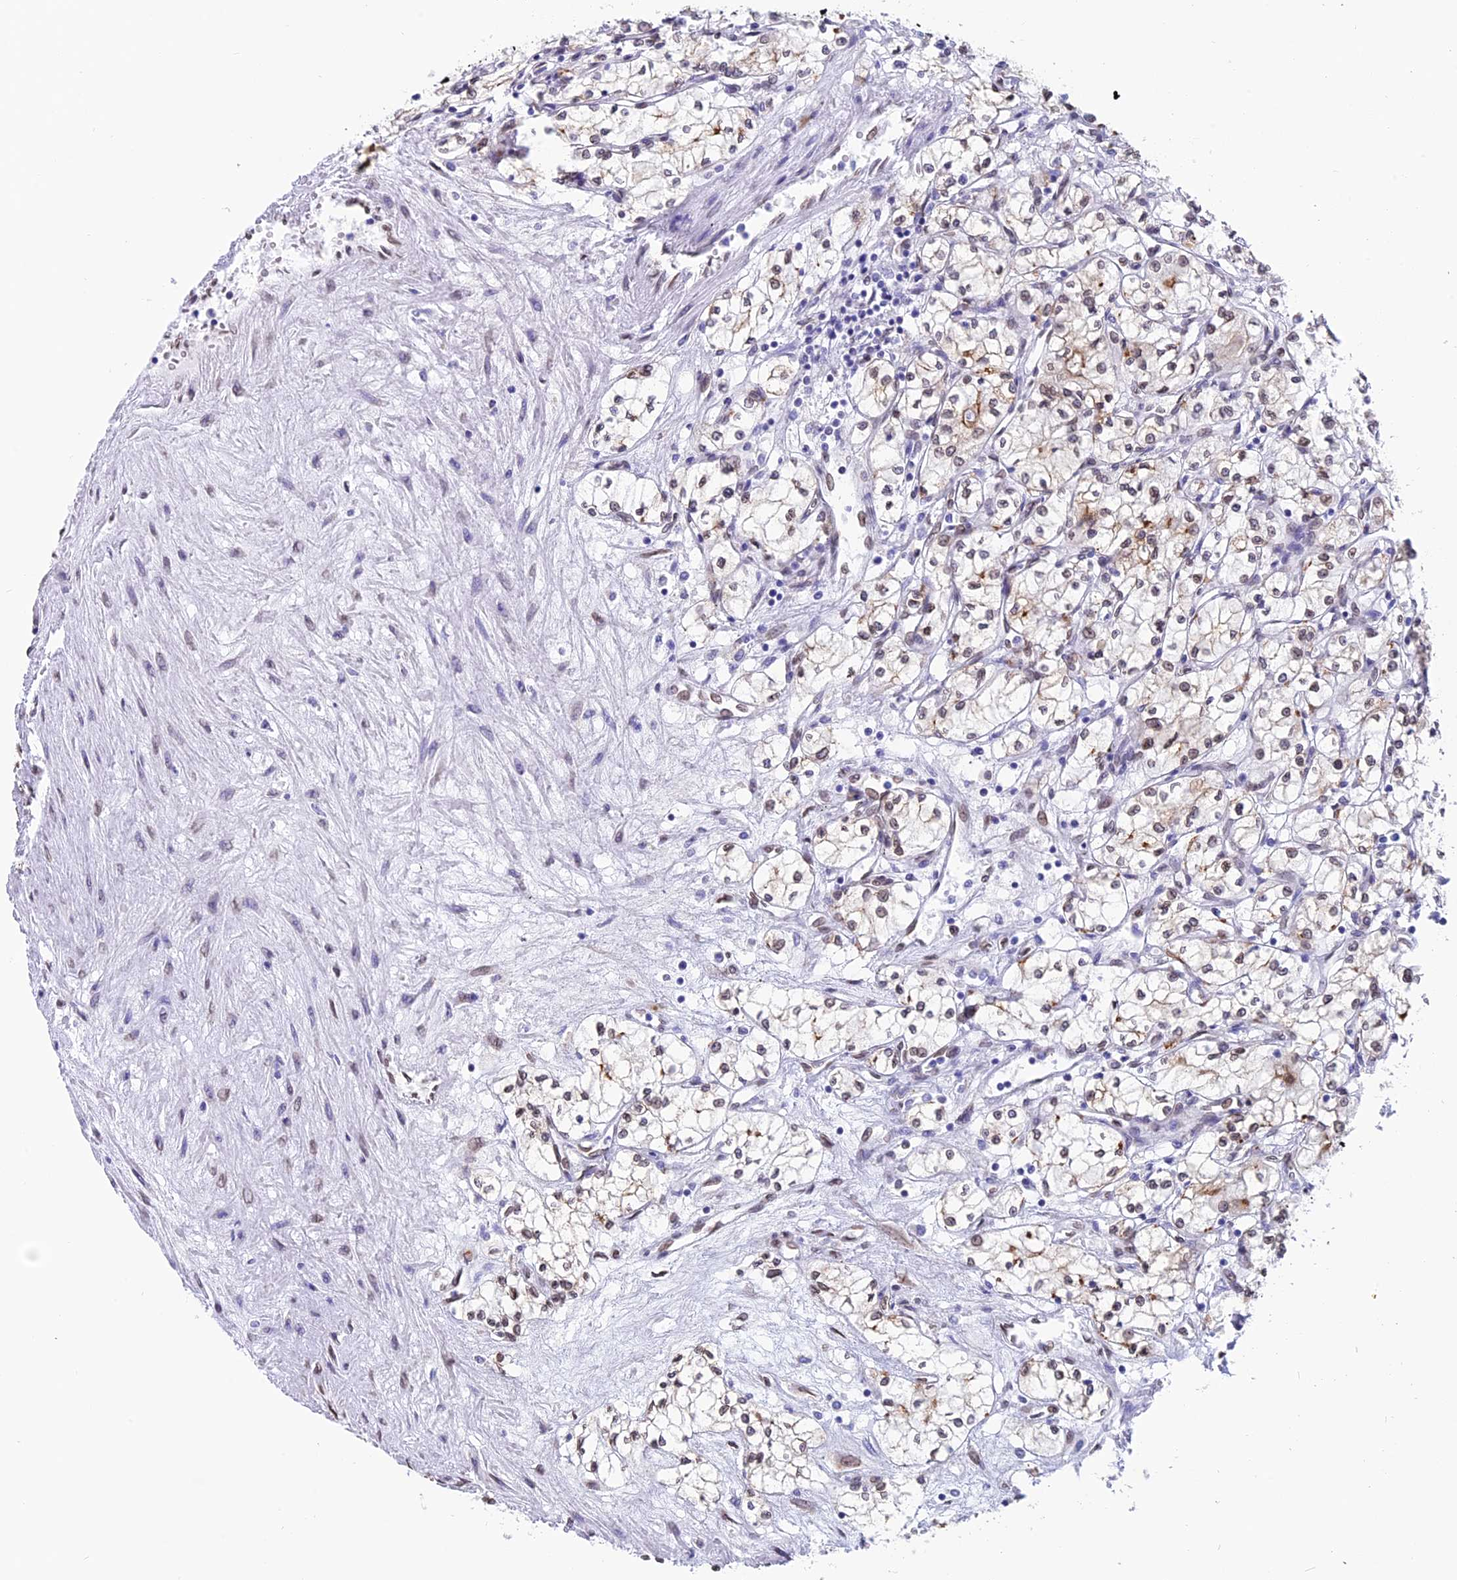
{"staining": {"intensity": "weak", "quantity": "<25%", "location": "nuclear"}, "tissue": "renal cancer", "cell_type": "Tumor cells", "image_type": "cancer", "snomed": [{"axis": "morphology", "description": "Adenocarcinoma, NOS"}, {"axis": "topography", "description": "Kidney"}], "caption": "There is no significant positivity in tumor cells of renal adenocarcinoma.", "gene": "TMPRSS7", "patient": {"sex": "male", "age": 59}}